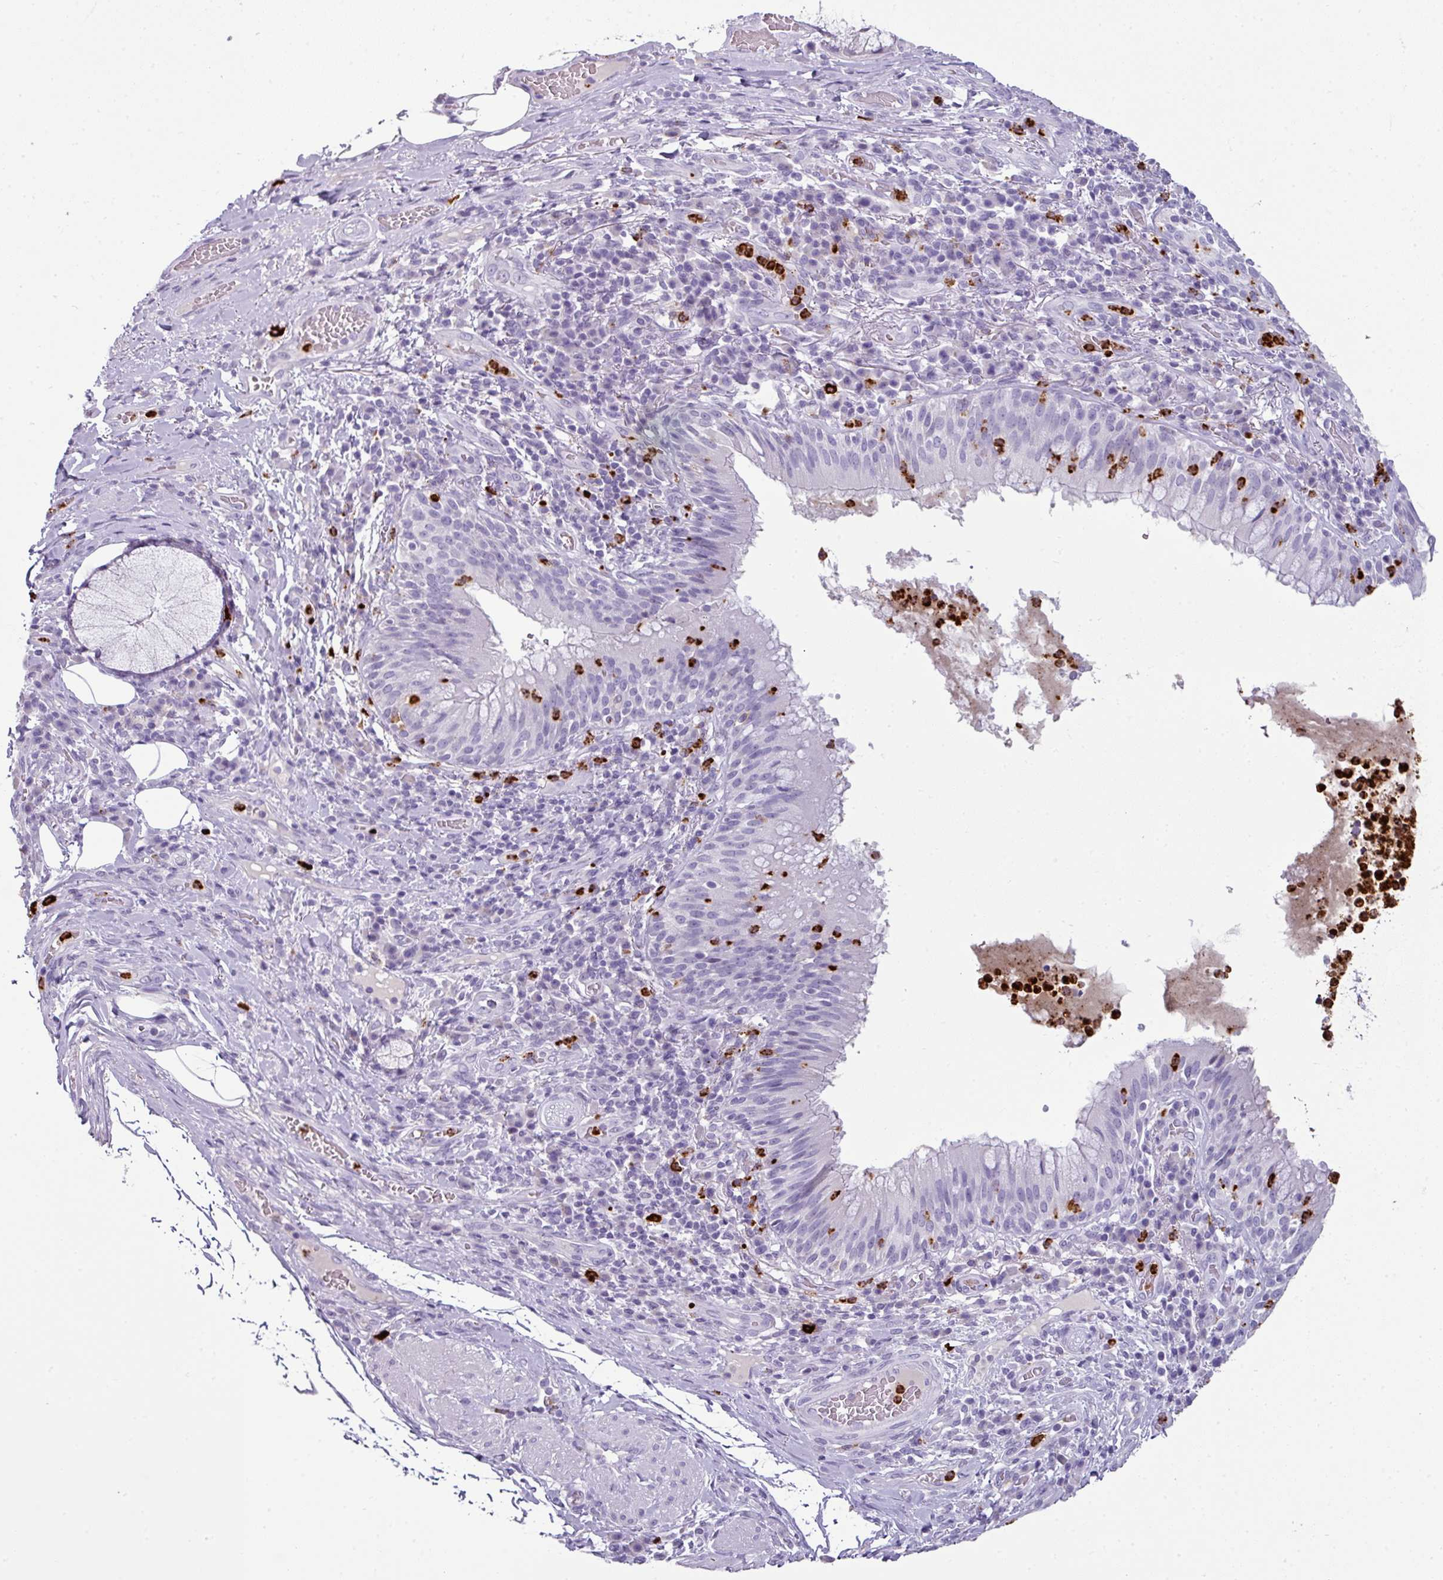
{"staining": {"intensity": "negative", "quantity": "none", "location": "none"}, "tissue": "bronchus", "cell_type": "Respiratory epithelial cells", "image_type": "normal", "snomed": [{"axis": "morphology", "description": "Normal tissue, NOS"}, {"axis": "topography", "description": "Cartilage tissue"}, {"axis": "topography", "description": "Bronchus"}], "caption": "This micrograph is of normal bronchus stained with immunohistochemistry to label a protein in brown with the nuclei are counter-stained blue. There is no expression in respiratory epithelial cells.", "gene": "CTSG", "patient": {"sex": "male", "age": 56}}